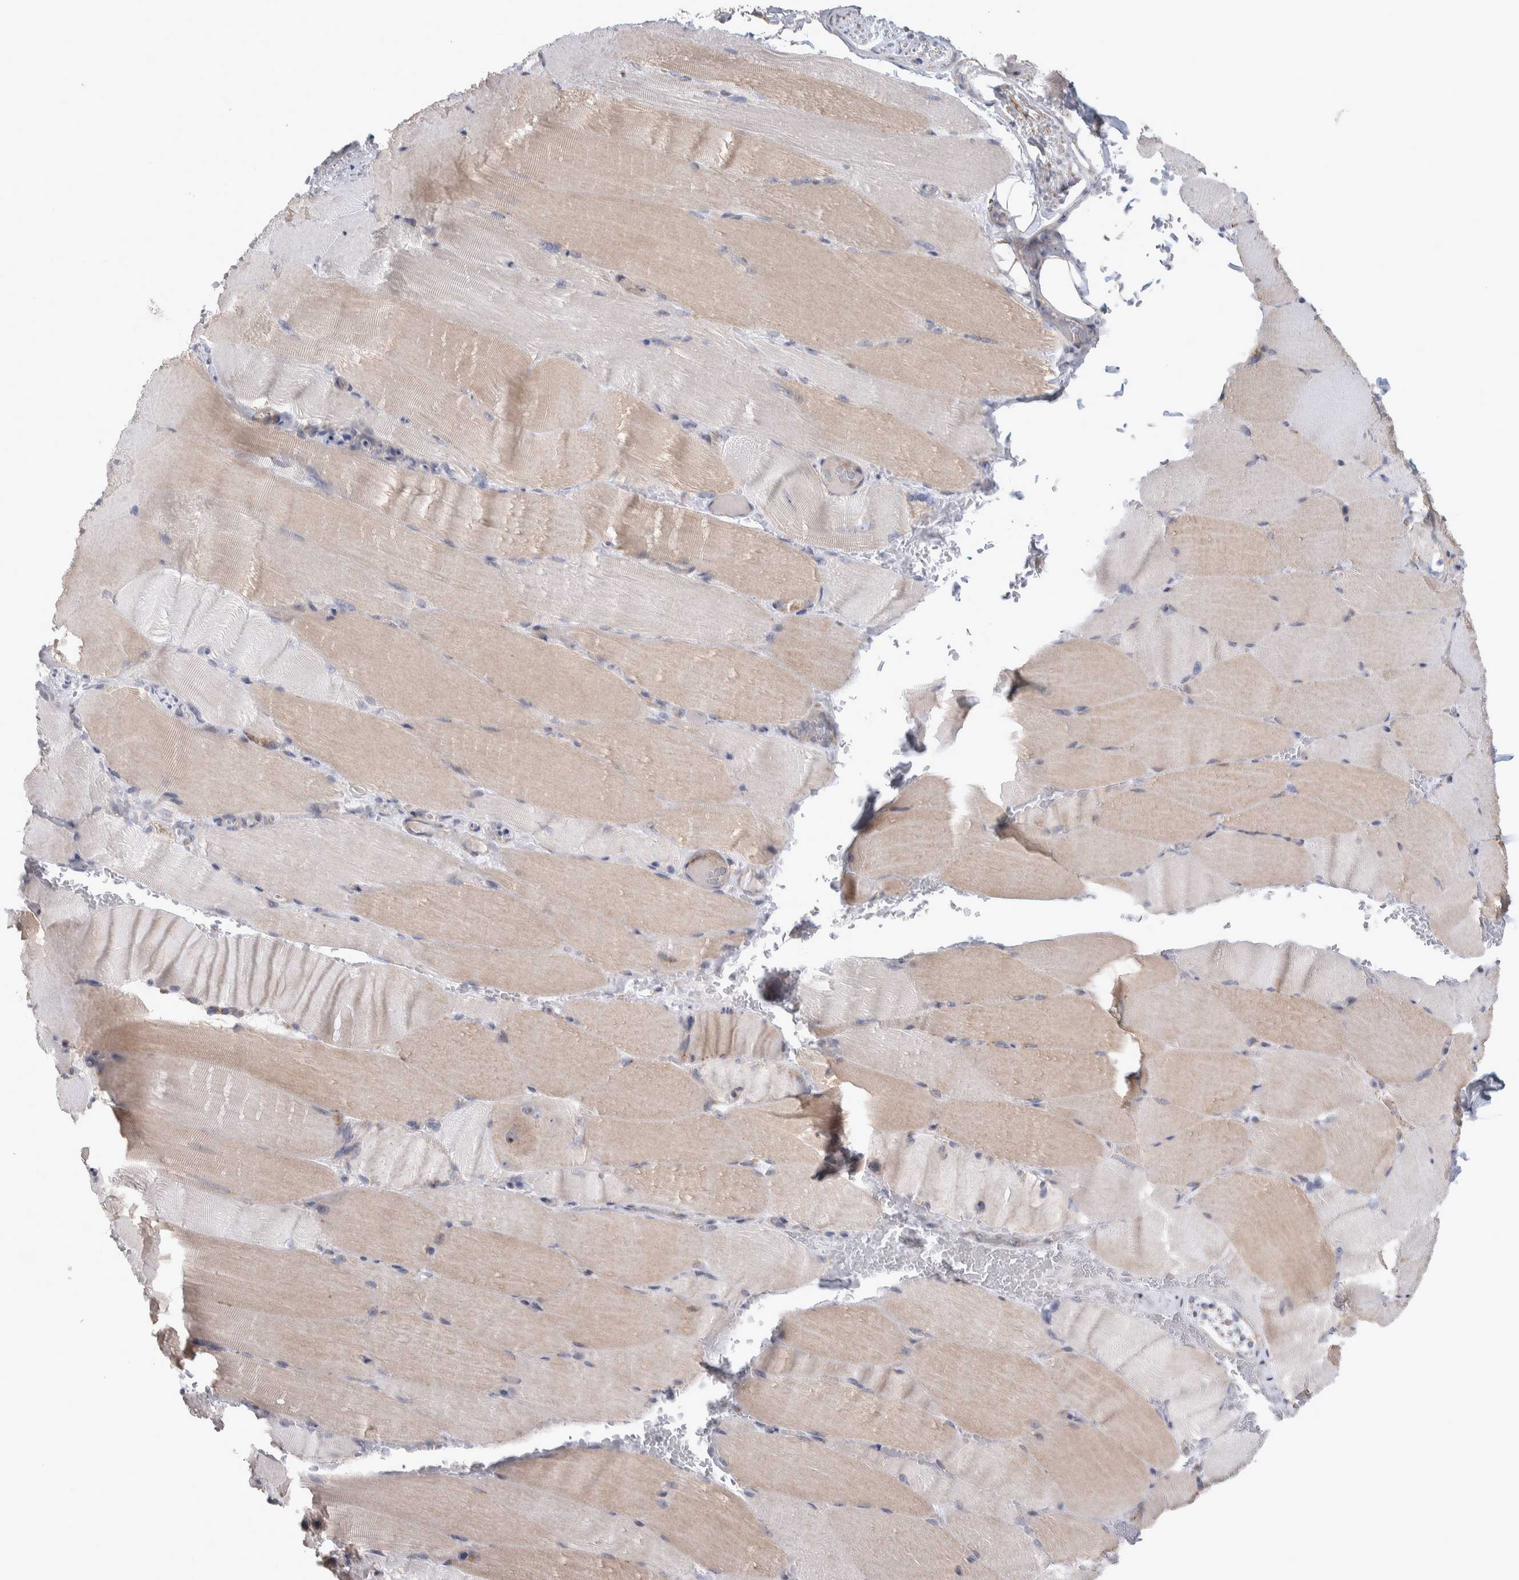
{"staining": {"intensity": "weak", "quantity": "25%-75%", "location": "cytoplasmic/membranous"}, "tissue": "skeletal muscle", "cell_type": "Myocytes", "image_type": "normal", "snomed": [{"axis": "morphology", "description": "Normal tissue, NOS"}, {"axis": "topography", "description": "Skeletal muscle"}, {"axis": "topography", "description": "Parathyroid gland"}], "caption": "Immunohistochemistry (IHC) image of benign skeletal muscle stained for a protein (brown), which demonstrates low levels of weak cytoplasmic/membranous positivity in approximately 25%-75% of myocytes.", "gene": "SCO1", "patient": {"sex": "female", "age": 37}}